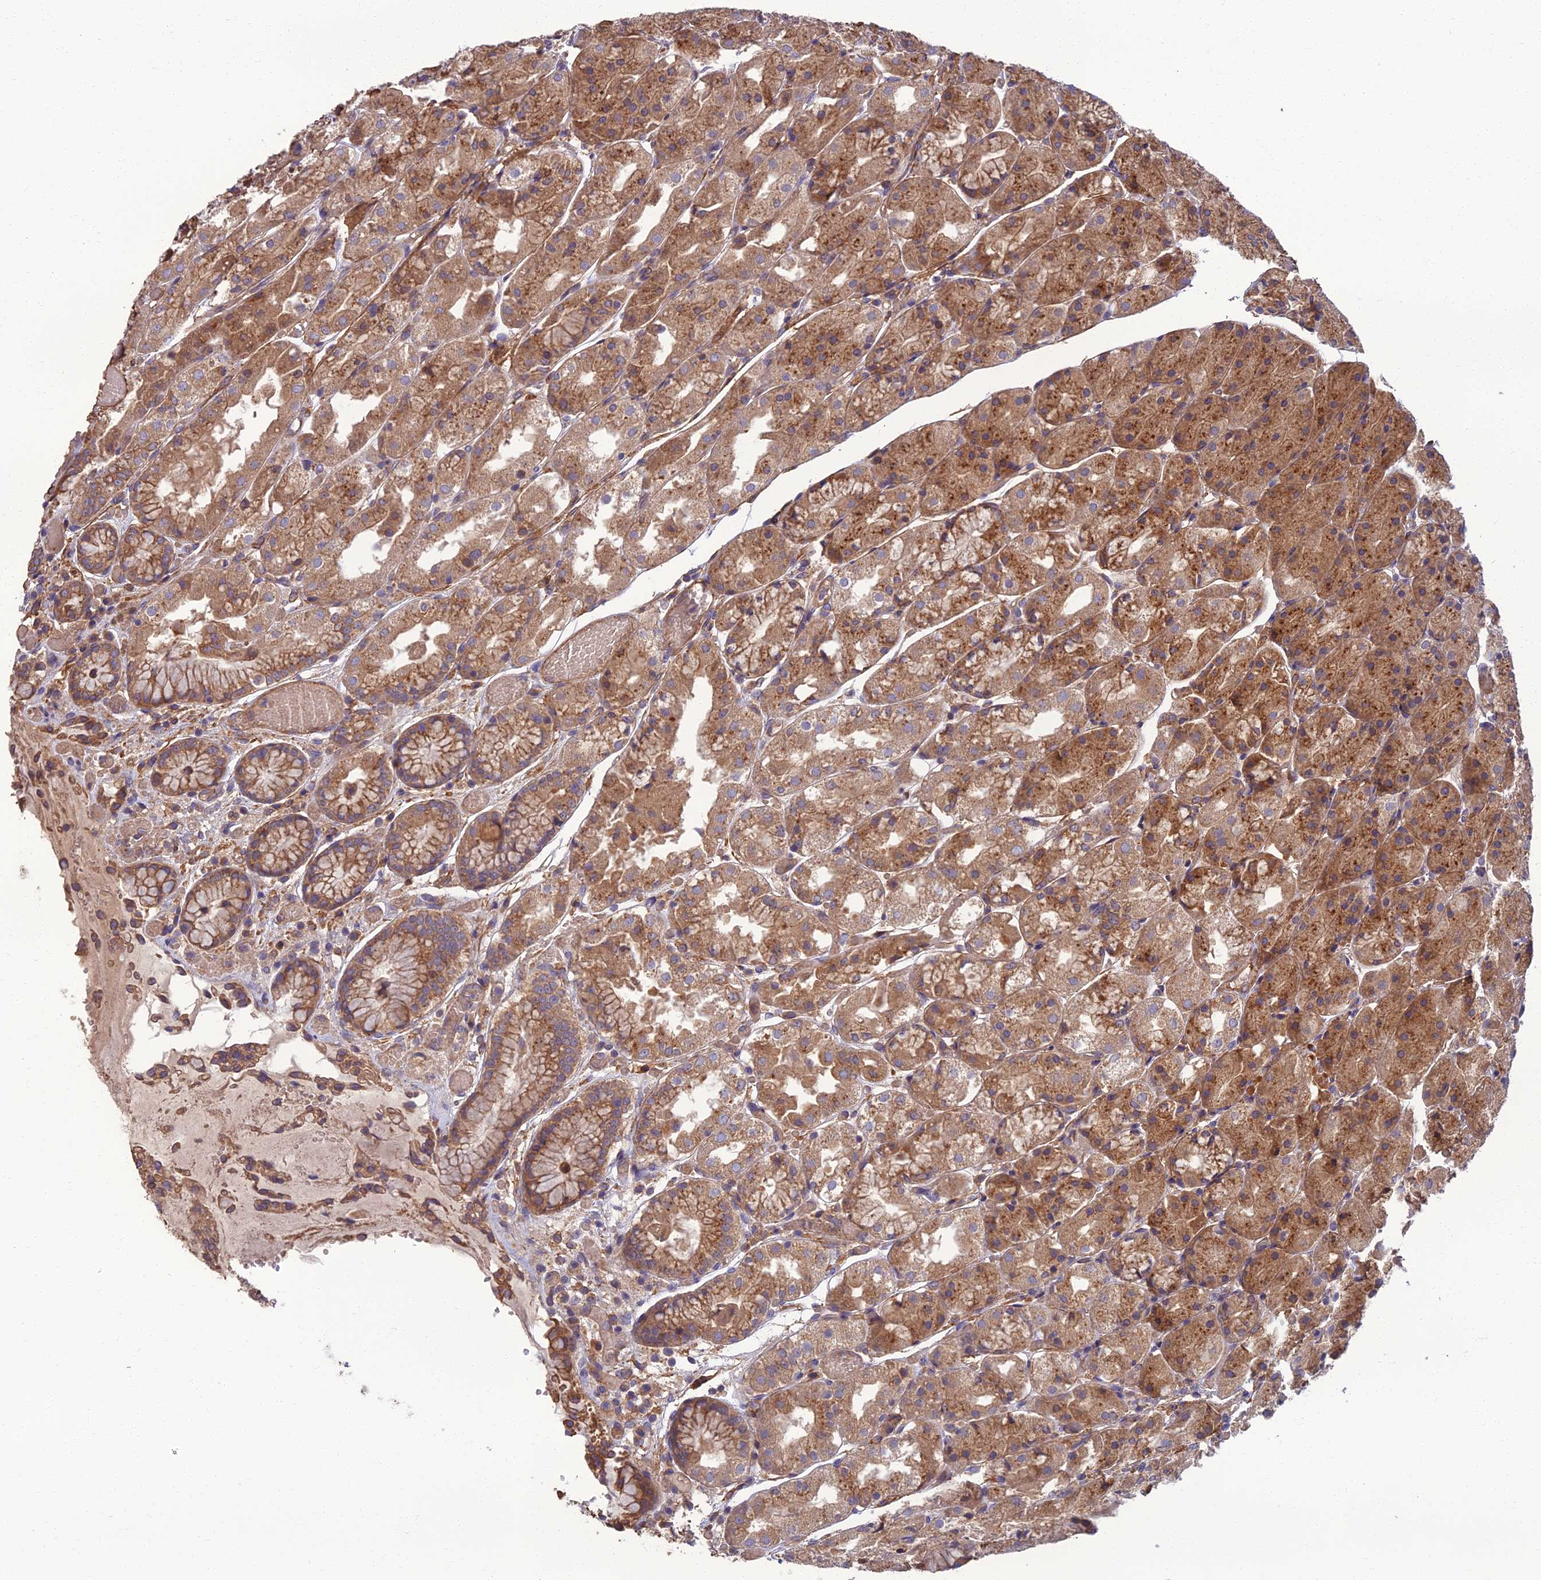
{"staining": {"intensity": "moderate", "quantity": ">75%", "location": "cytoplasmic/membranous"}, "tissue": "stomach", "cell_type": "Glandular cells", "image_type": "normal", "snomed": [{"axis": "morphology", "description": "Normal tissue, NOS"}, {"axis": "topography", "description": "Stomach, upper"}], "caption": "An IHC histopathology image of unremarkable tissue is shown. Protein staining in brown highlights moderate cytoplasmic/membranous positivity in stomach within glandular cells. The protein of interest is shown in brown color, while the nuclei are stained blue.", "gene": "WDR24", "patient": {"sex": "male", "age": 72}}